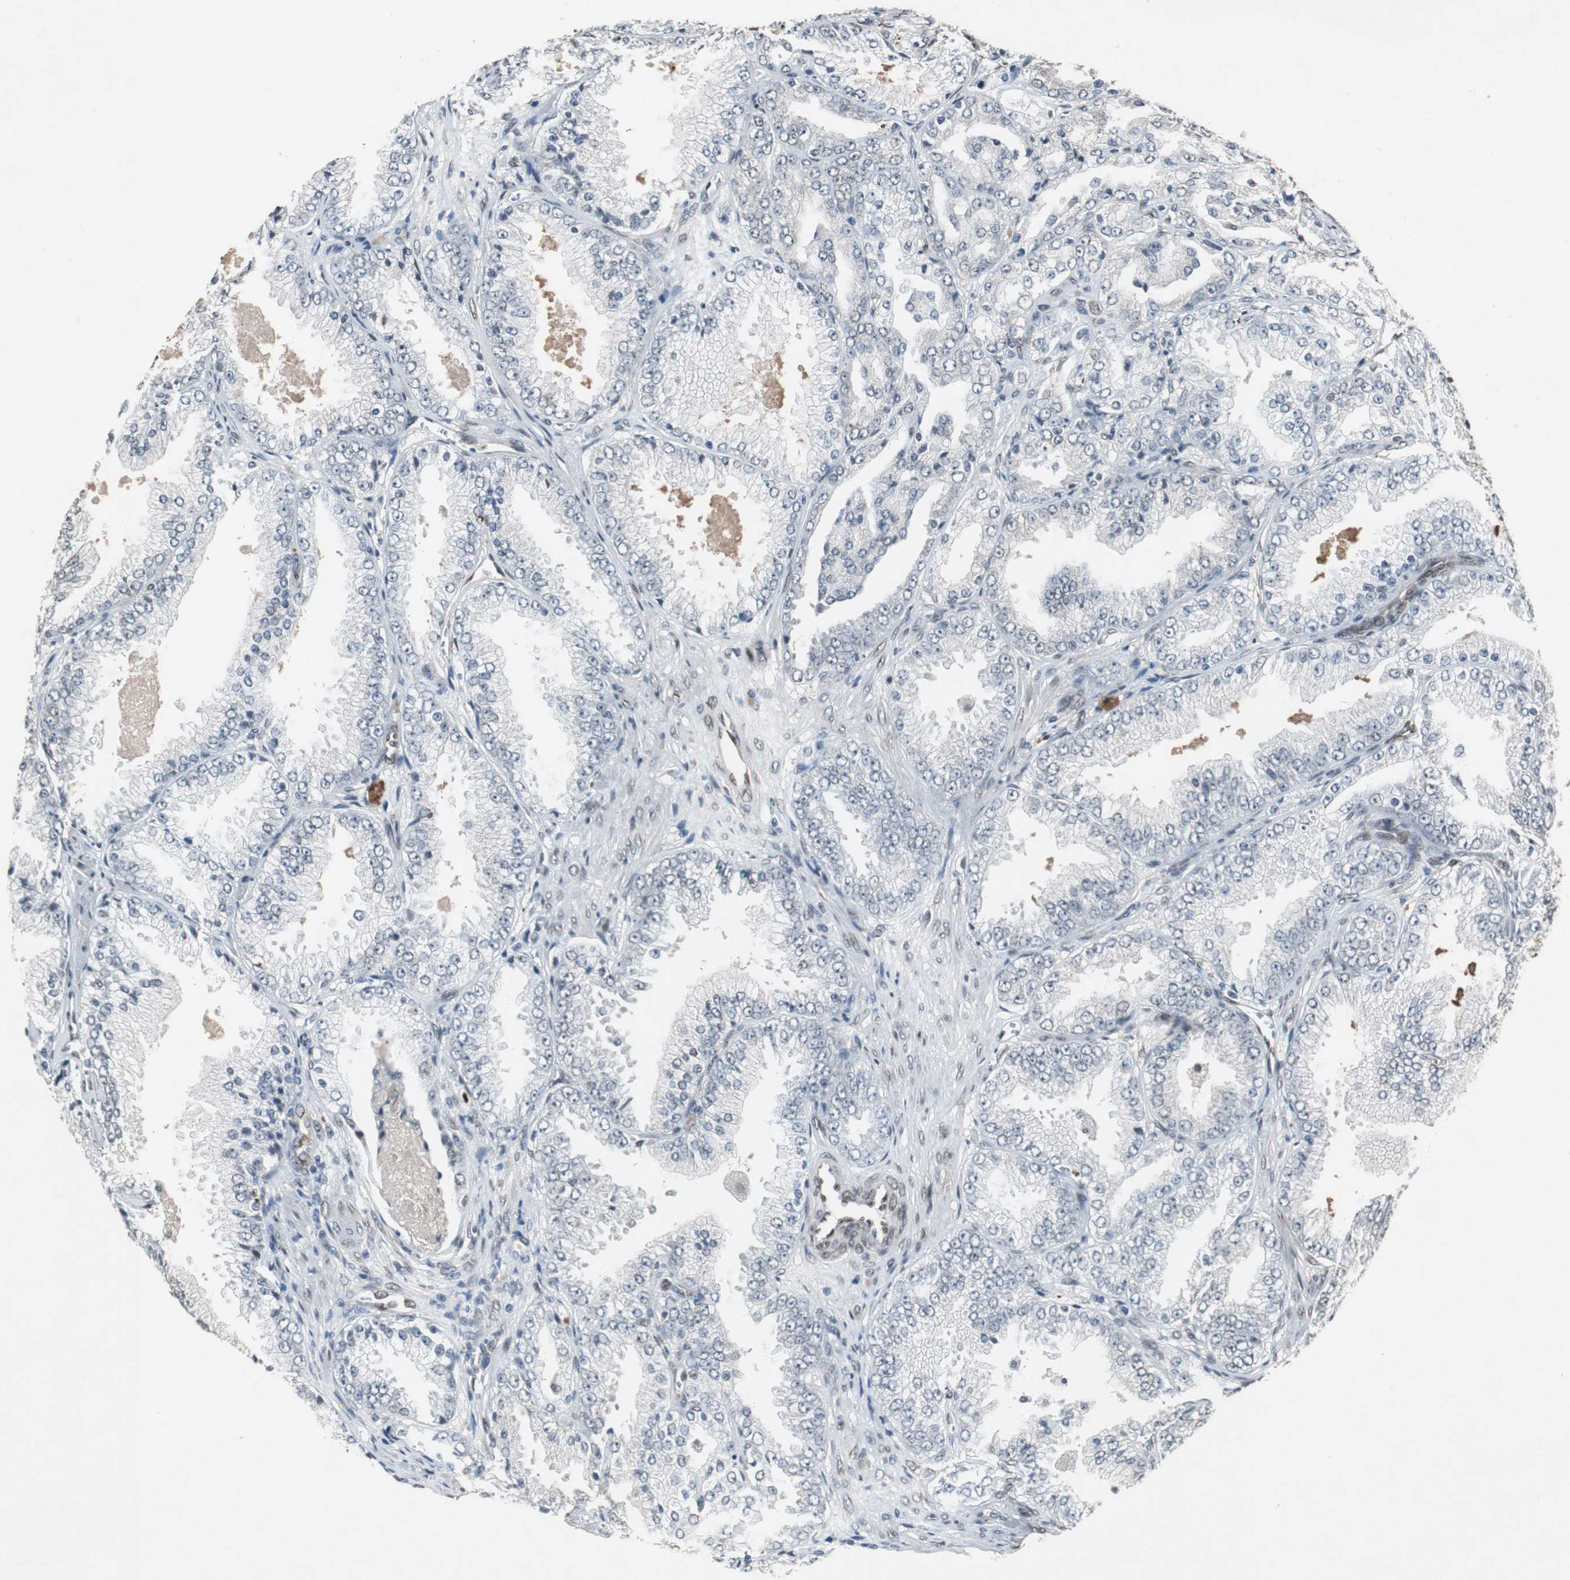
{"staining": {"intensity": "negative", "quantity": "none", "location": "none"}, "tissue": "prostate cancer", "cell_type": "Tumor cells", "image_type": "cancer", "snomed": [{"axis": "morphology", "description": "Adenocarcinoma, High grade"}, {"axis": "topography", "description": "Prostate"}], "caption": "Immunohistochemical staining of human prostate cancer displays no significant positivity in tumor cells.", "gene": "LMNA", "patient": {"sex": "male", "age": 61}}